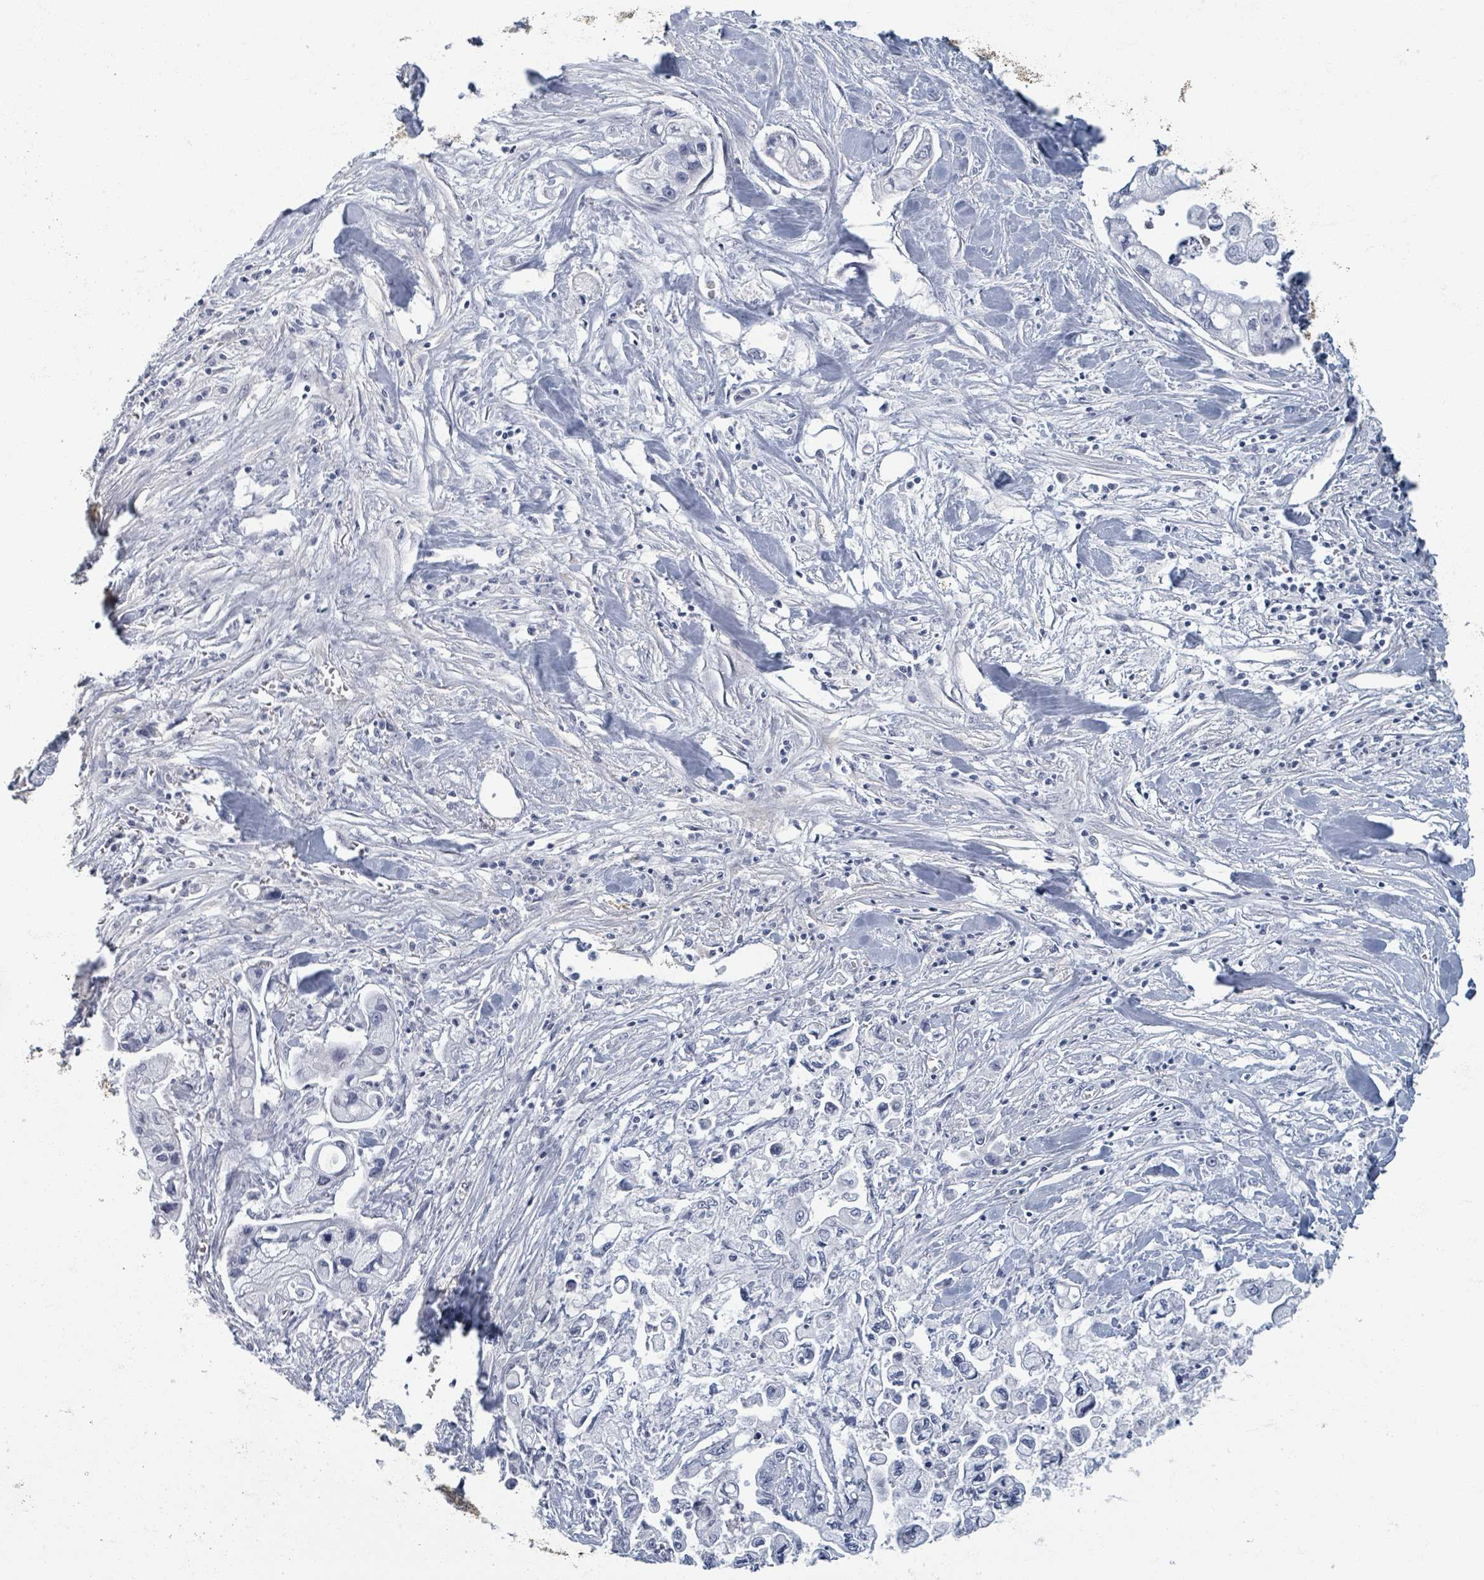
{"staining": {"intensity": "negative", "quantity": "none", "location": "none"}, "tissue": "pancreatic cancer", "cell_type": "Tumor cells", "image_type": "cancer", "snomed": [{"axis": "morphology", "description": "Adenocarcinoma, NOS"}, {"axis": "topography", "description": "Pancreas"}], "caption": "The image demonstrates no staining of tumor cells in pancreatic cancer.", "gene": "TAS2R1", "patient": {"sex": "male", "age": 61}}